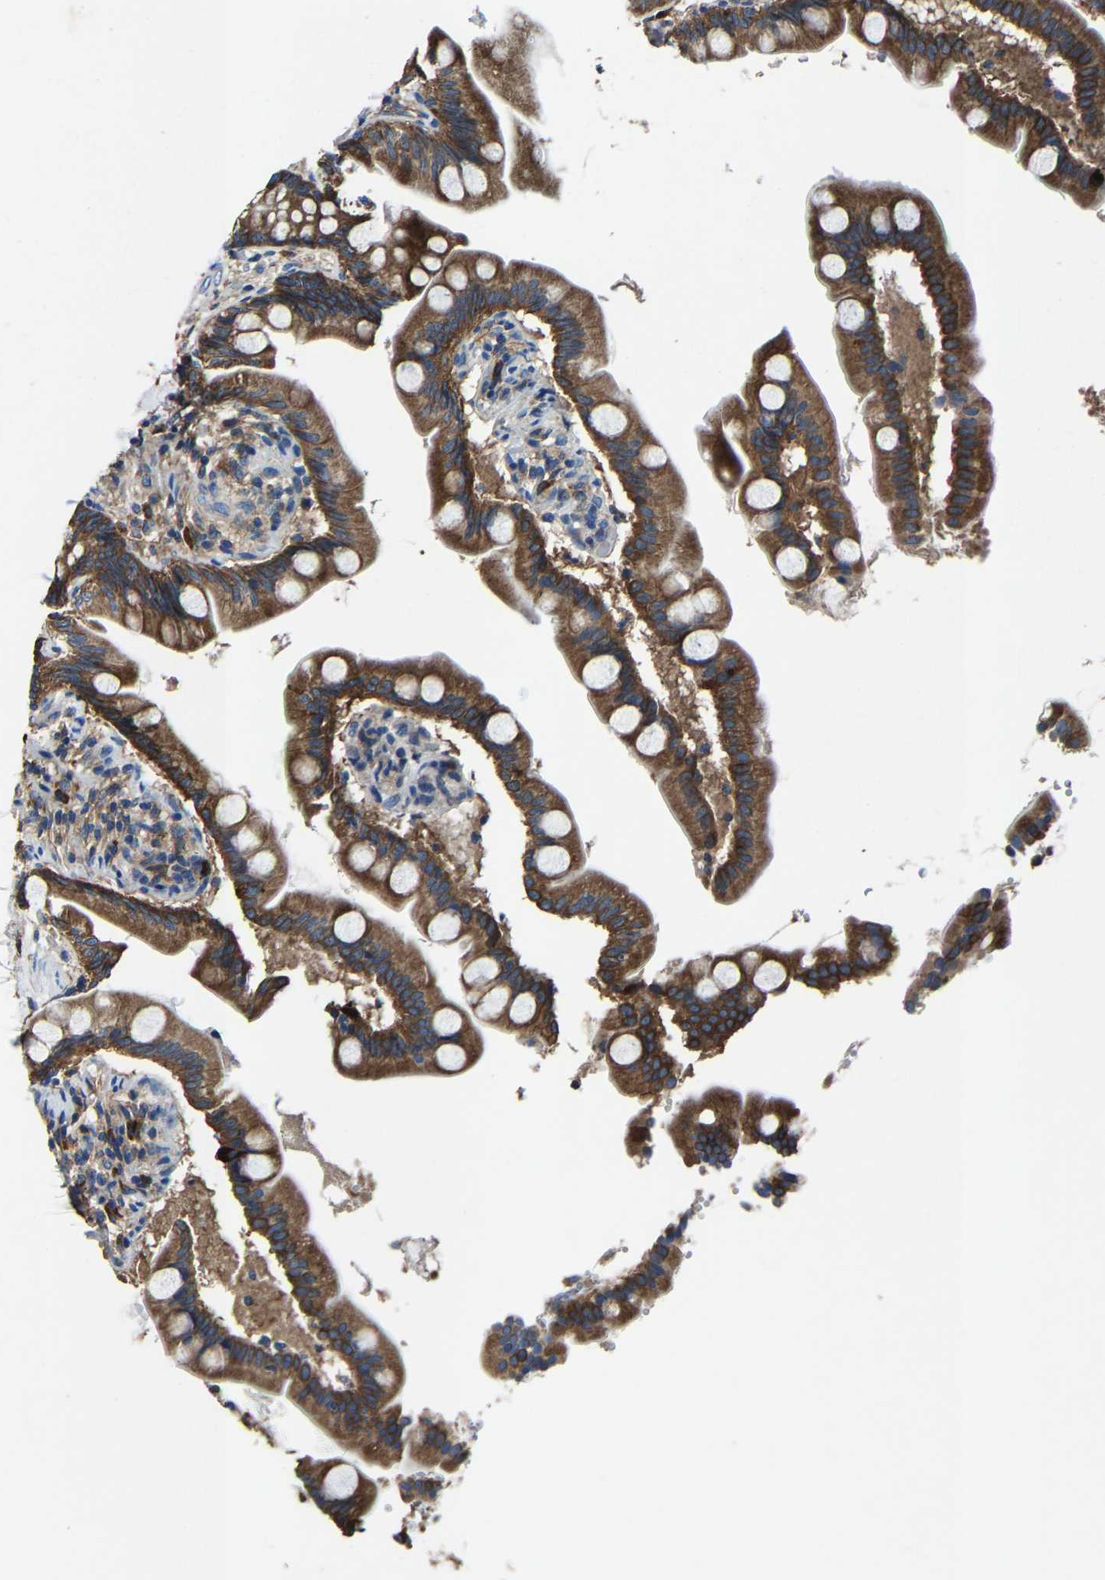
{"staining": {"intensity": "moderate", "quantity": ">75%", "location": "cytoplasmic/membranous"}, "tissue": "small intestine", "cell_type": "Glandular cells", "image_type": "normal", "snomed": [{"axis": "morphology", "description": "Normal tissue, NOS"}, {"axis": "topography", "description": "Small intestine"}], "caption": "DAB (3,3'-diaminobenzidine) immunohistochemical staining of unremarkable human small intestine reveals moderate cytoplasmic/membranous protein positivity in approximately >75% of glandular cells. The protein is shown in brown color, while the nuclei are stained blue.", "gene": "KIAA1958", "patient": {"sex": "female", "age": 56}}